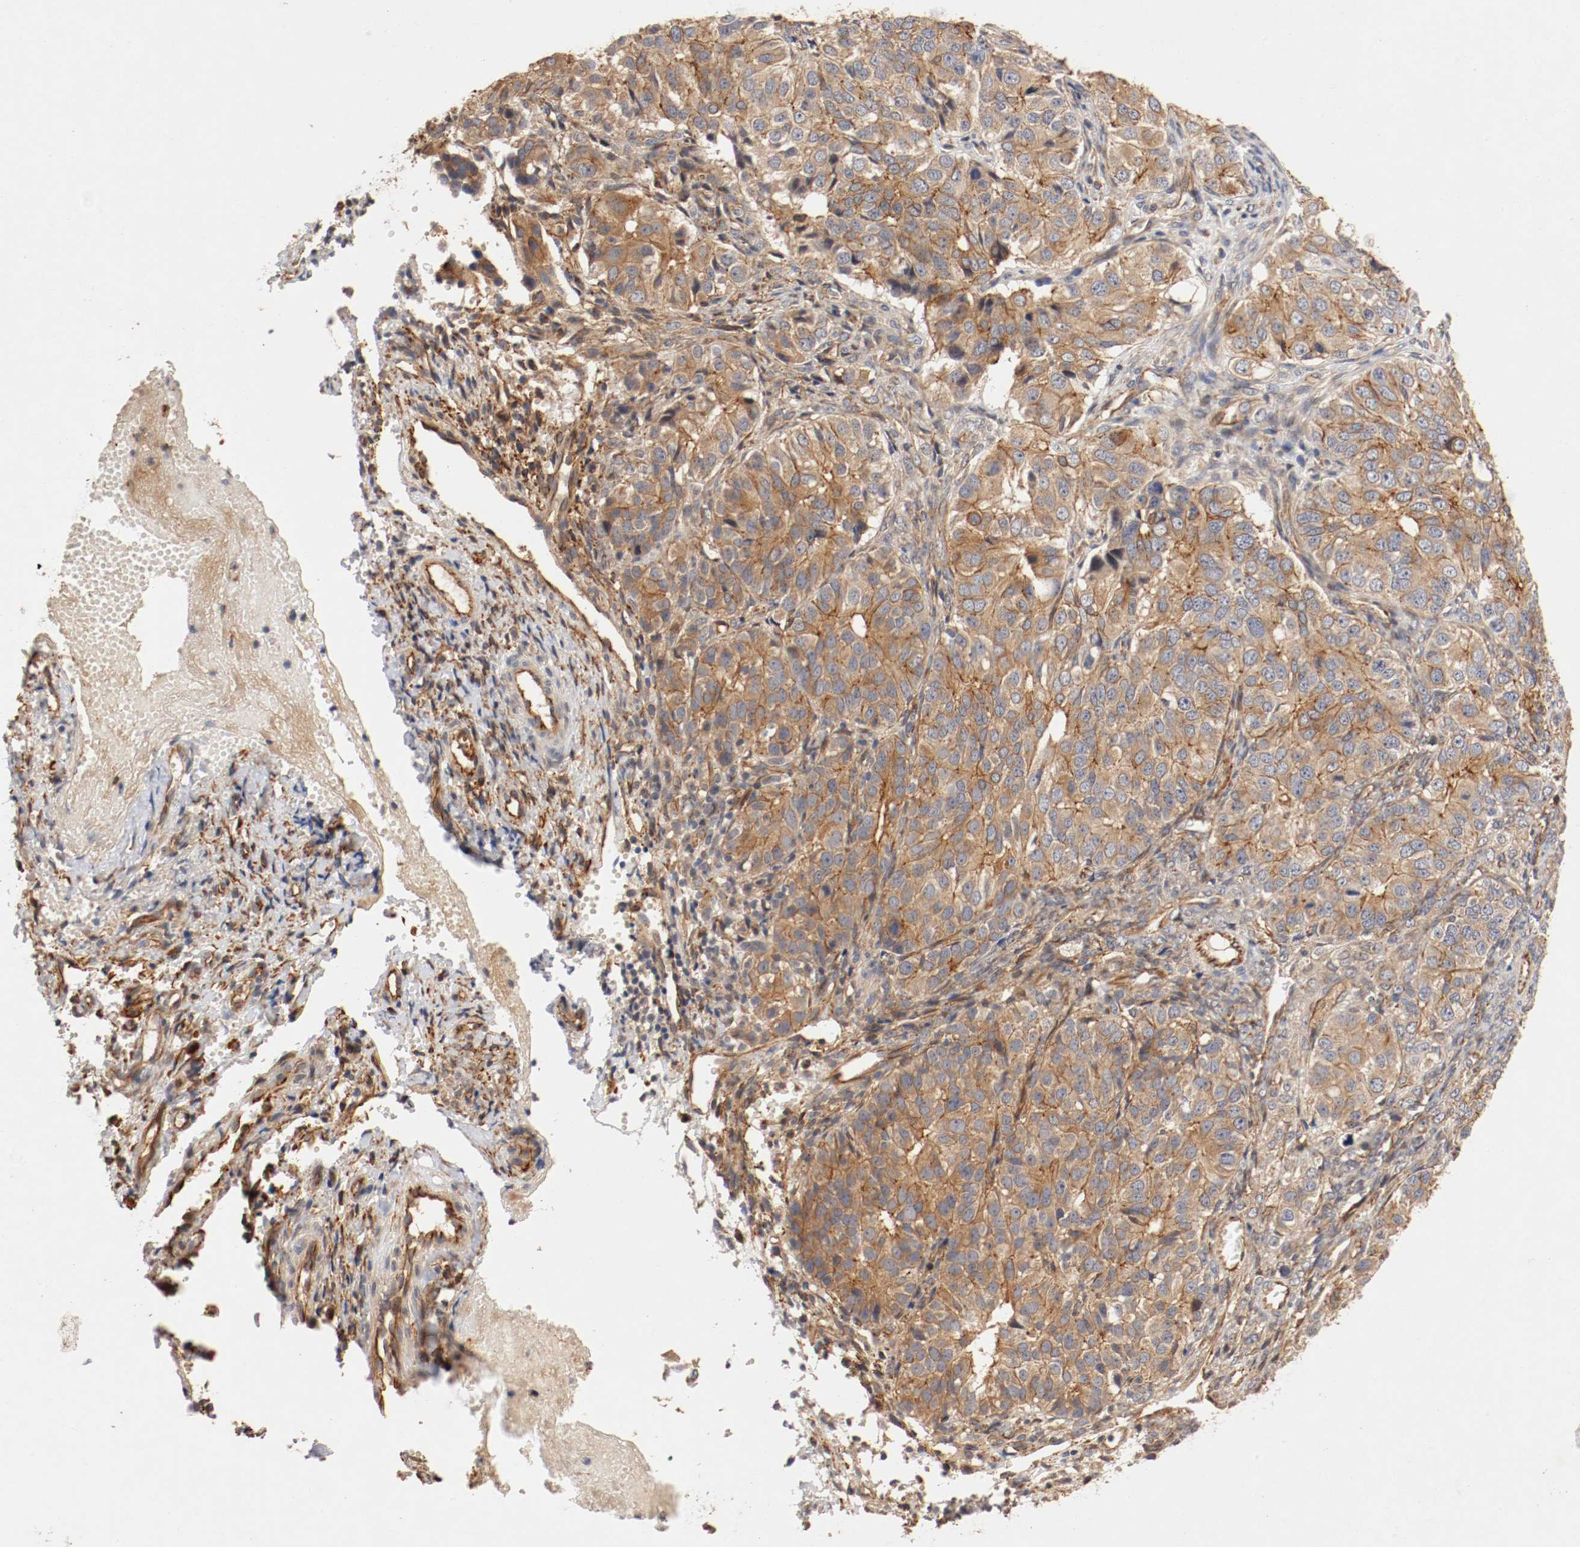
{"staining": {"intensity": "moderate", "quantity": ">75%", "location": "cytoplasmic/membranous"}, "tissue": "ovarian cancer", "cell_type": "Tumor cells", "image_type": "cancer", "snomed": [{"axis": "morphology", "description": "Carcinoma, endometroid"}, {"axis": "topography", "description": "Ovary"}], "caption": "Immunohistochemical staining of ovarian cancer shows moderate cytoplasmic/membranous protein staining in approximately >75% of tumor cells. (DAB IHC, brown staining for protein, blue staining for nuclei).", "gene": "TYK2", "patient": {"sex": "female", "age": 51}}